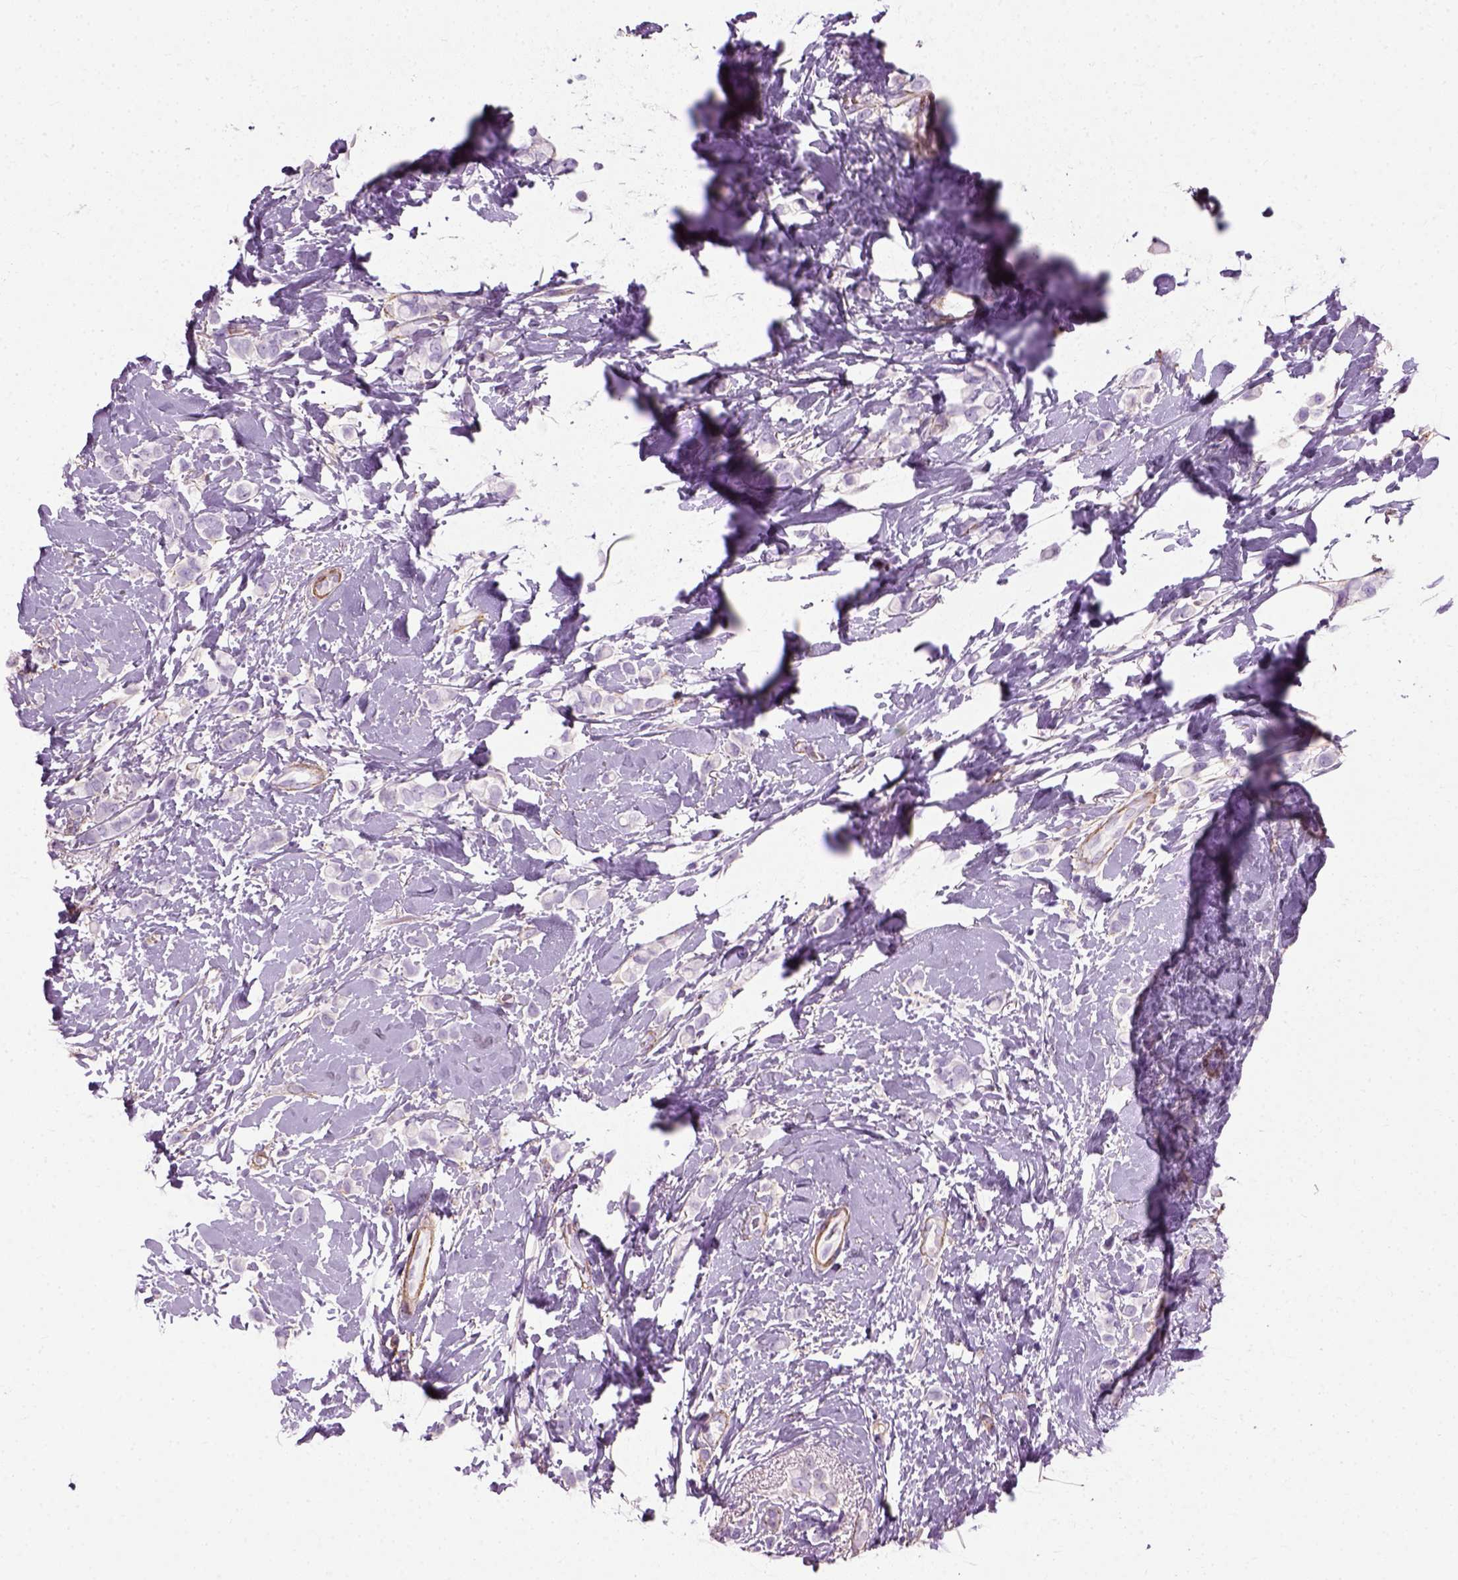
{"staining": {"intensity": "negative", "quantity": "none", "location": "none"}, "tissue": "breast cancer", "cell_type": "Tumor cells", "image_type": "cancer", "snomed": [{"axis": "morphology", "description": "Lobular carcinoma"}, {"axis": "topography", "description": "Breast"}], "caption": "The micrograph shows no significant staining in tumor cells of breast cancer (lobular carcinoma).", "gene": "FAM161A", "patient": {"sex": "female", "age": 66}}